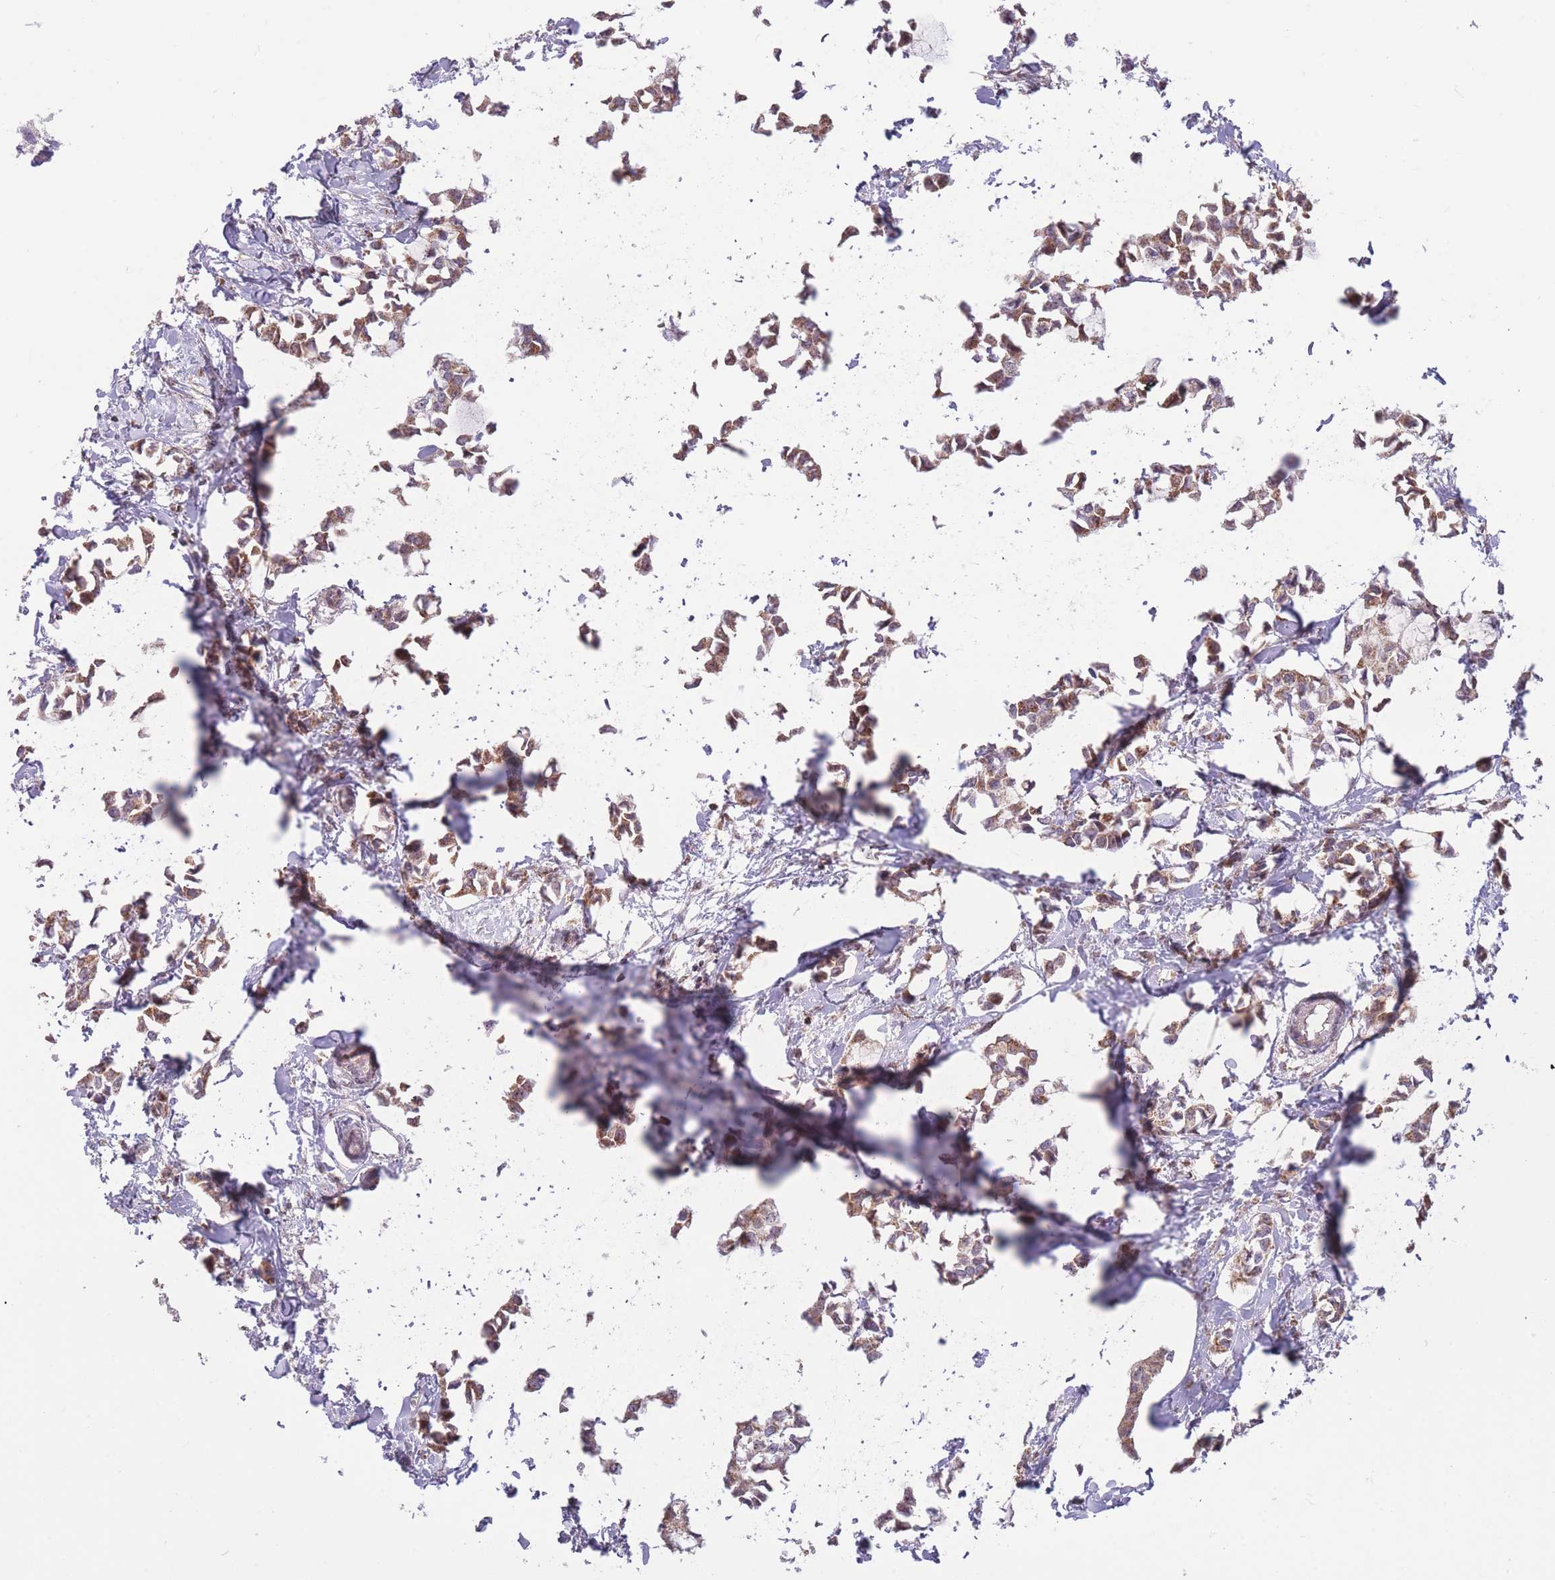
{"staining": {"intensity": "moderate", "quantity": ">75%", "location": "cytoplasmic/membranous"}, "tissue": "breast cancer", "cell_type": "Tumor cells", "image_type": "cancer", "snomed": [{"axis": "morphology", "description": "Duct carcinoma"}, {"axis": "topography", "description": "Breast"}], "caption": "DAB (3,3'-diaminobenzidine) immunohistochemical staining of human breast cancer reveals moderate cytoplasmic/membranous protein staining in about >75% of tumor cells.", "gene": "DPYSL4", "patient": {"sex": "female", "age": 73}}